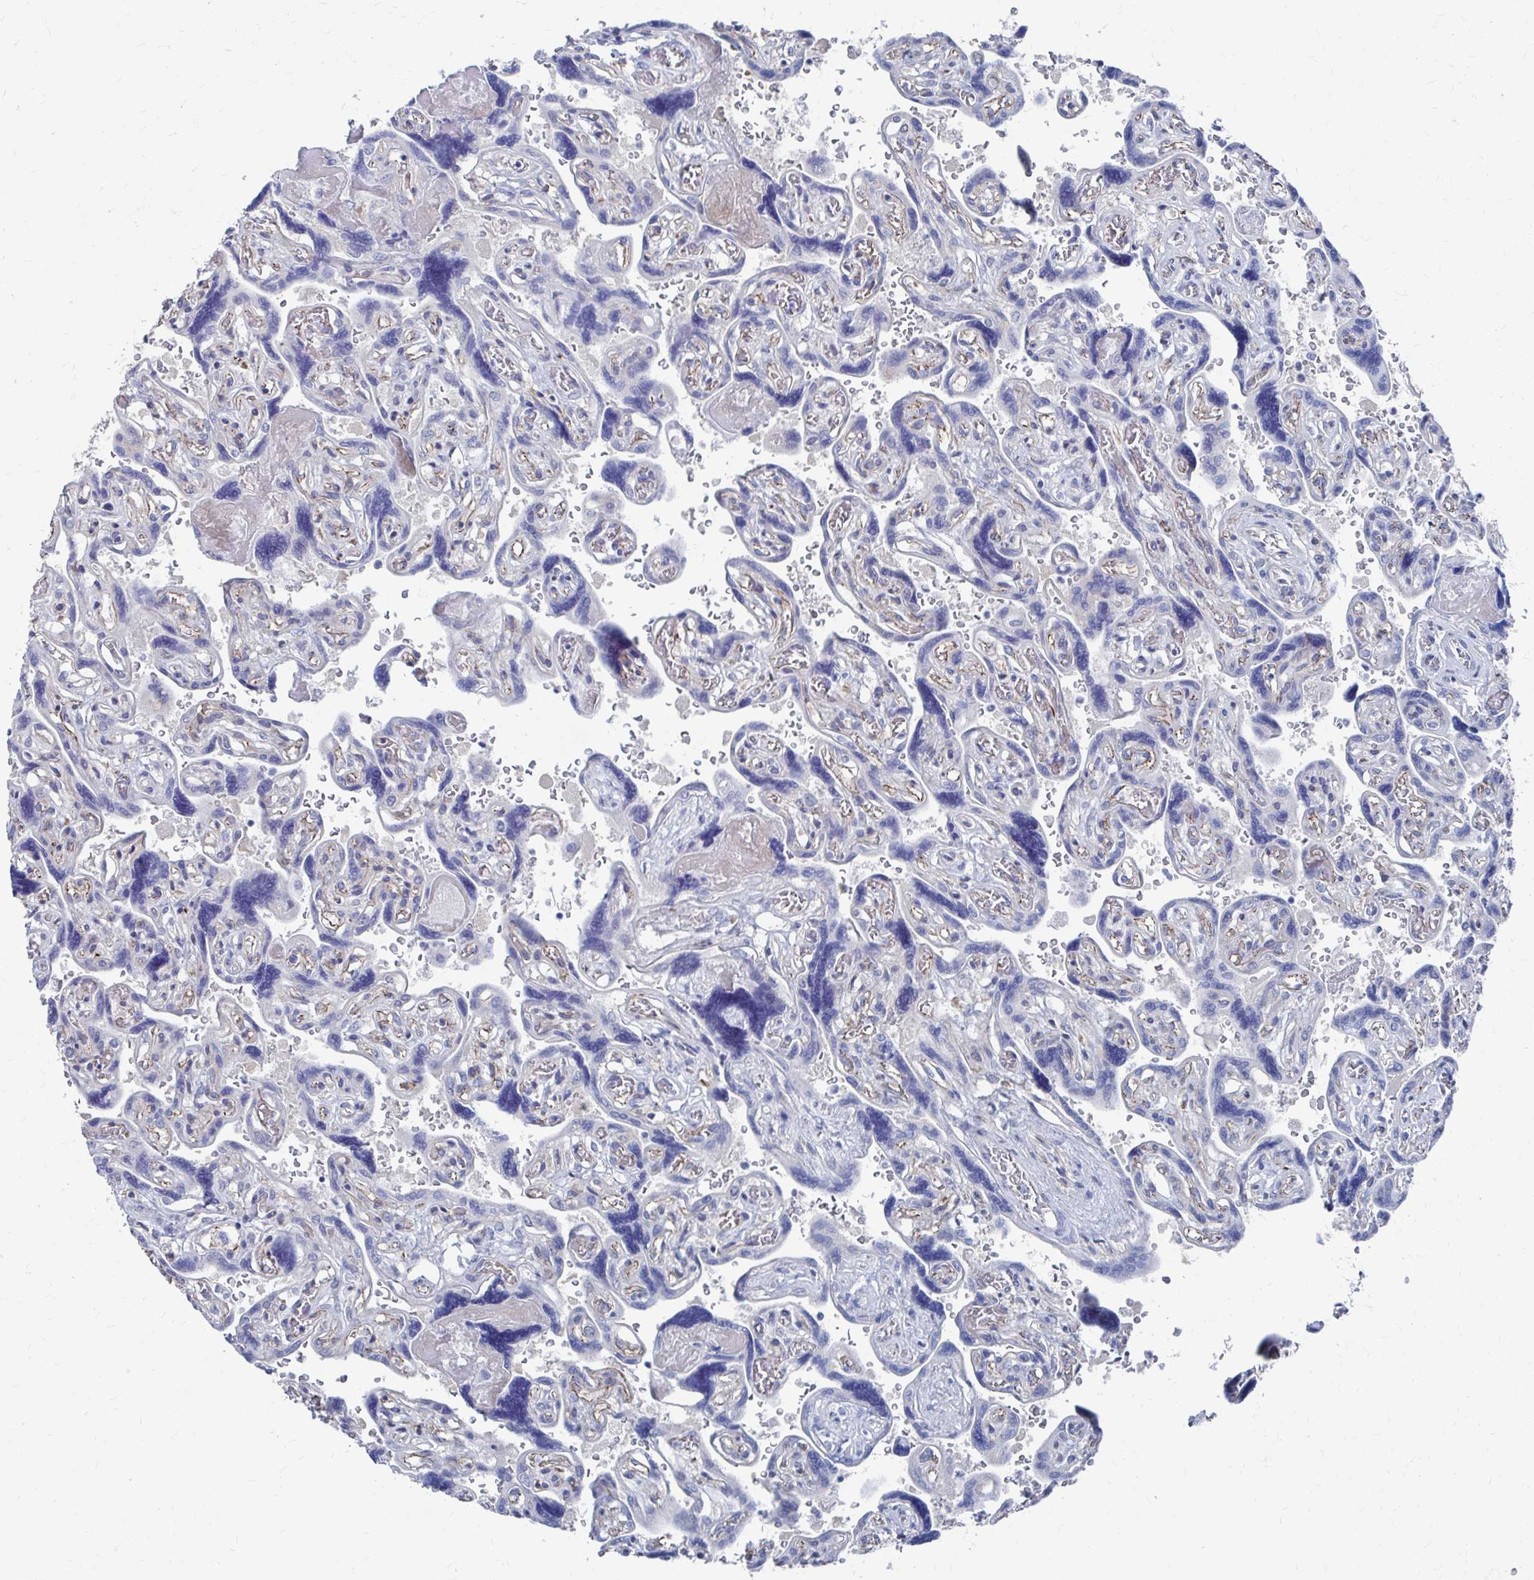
{"staining": {"intensity": "negative", "quantity": "none", "location": "none"}, "tissue": "placenta", "cell_type": "Decidual cells", "image_type": "normal", "snomed": [{"axis": "morphology", "description": "Normal tissue, NOS"}, {"axis": "topography", "description": "Placenta"}], "caption": "This histopathology image is of benign placenta stained with immunohistochemistry to label a protein in brown with the nuclei are counter-stained blue. There is no staining in decidual cells. (DAB IHC, high magnification).", "gene": "PLEKHG7", "patient": {"sex": "female", "age": 32}}